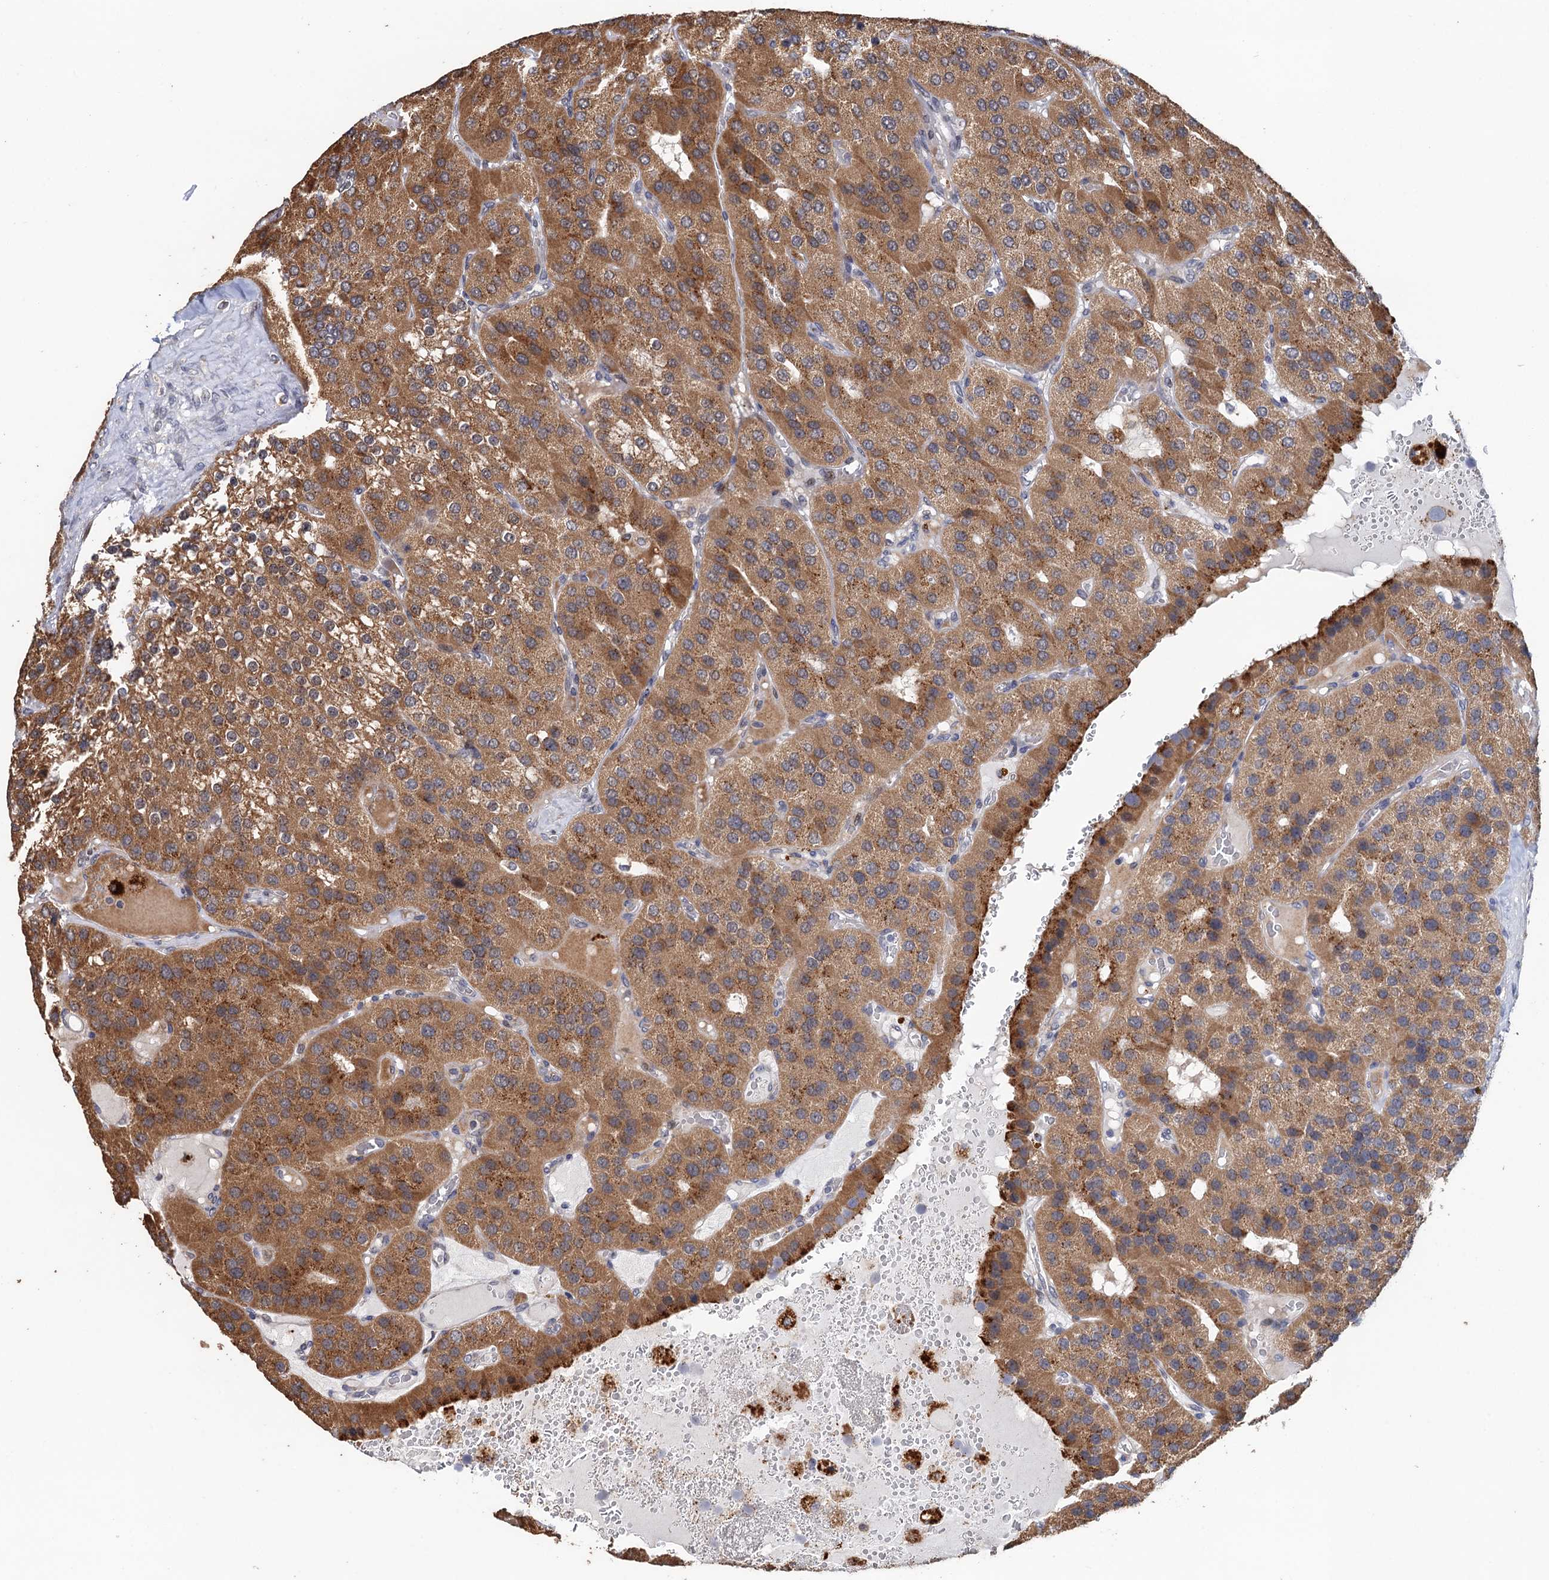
{"staining": {"intensity": "moderate", "quantity": ">75%", "location": "cytoplasmic/membranous"}, "tissue": "parathyroid gland", "cell_type": "Glandular cells", "image_type": "normal", "snomed": [{"axis": "morphology", "description": "Normal tissue, NOS"}, {"axis": "morphology", "description": "Adenoma, NOS"}, {"axis": "topography", "description": "Parathyroid gland"}], "caption": "This micrograph displays immunohistochemistry staining of benign human parathyroid gland, with medium moderate cytoplasmic/membranous positivity in about >75% of glandular cells.", "gene": "BMERB1", "patient": {"sex": "female", "age": 86}}